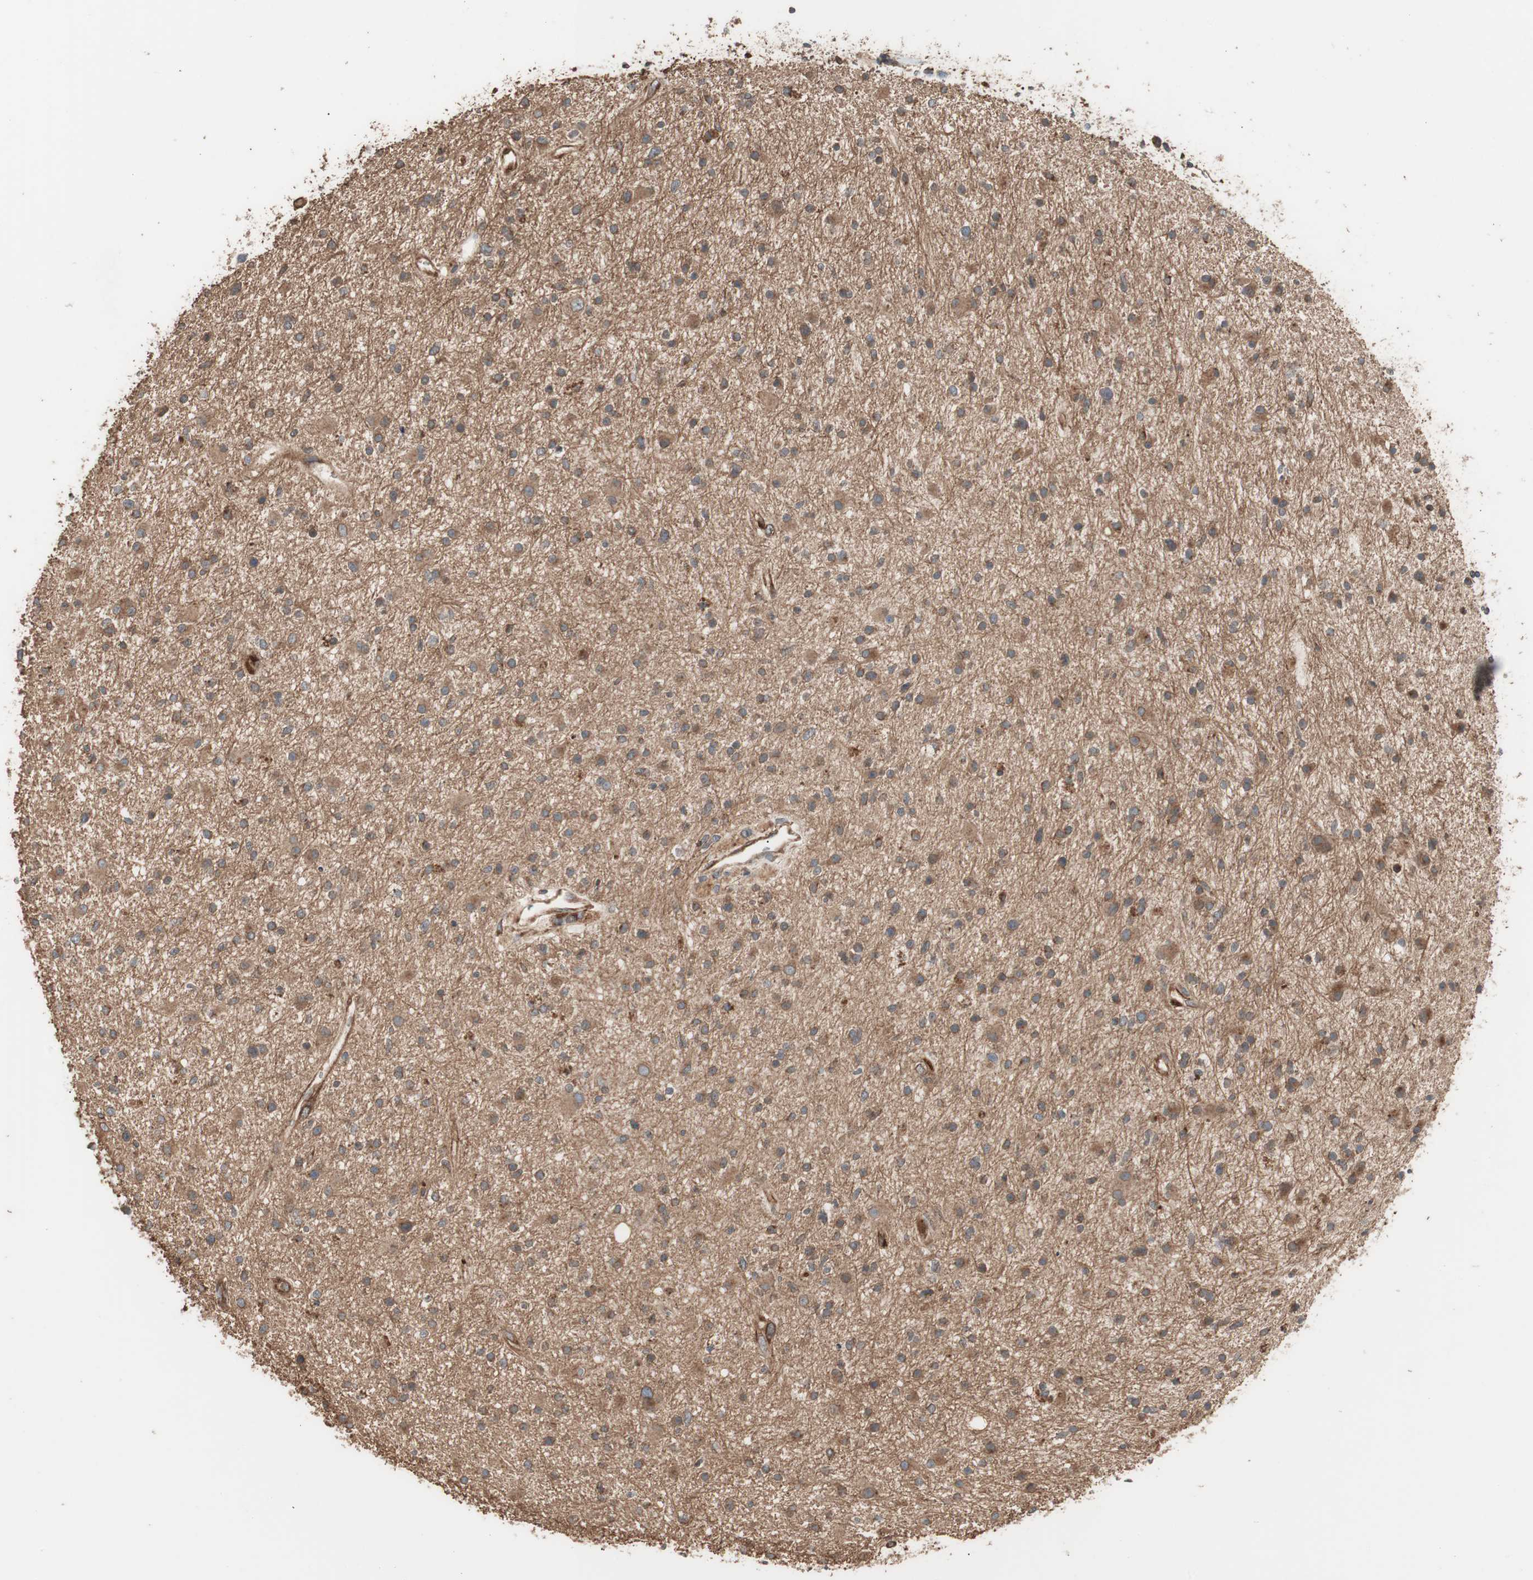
{"staining": {"intensity": "moderate", "quantity": "25%-75%", "location": "cytoplasmic/membranous"}, "tissue": "glioma", "cell_type": "Tumor cells", "image_type": "cancer", "snomed": [{"axis": "morphology", "description": "Glioma, malignant, High grade"}, {"axis": "topography", "description": "Brain"}], "caption": "A photomicrograph showing moderate cytoplasmic/membranous expression in approximately 25%-75% of tumor cells in glioma, as visualized by brown immunohistochemical staining.", "gene": "LZTS1", "patient": {"sex": "male", "age": 33}}